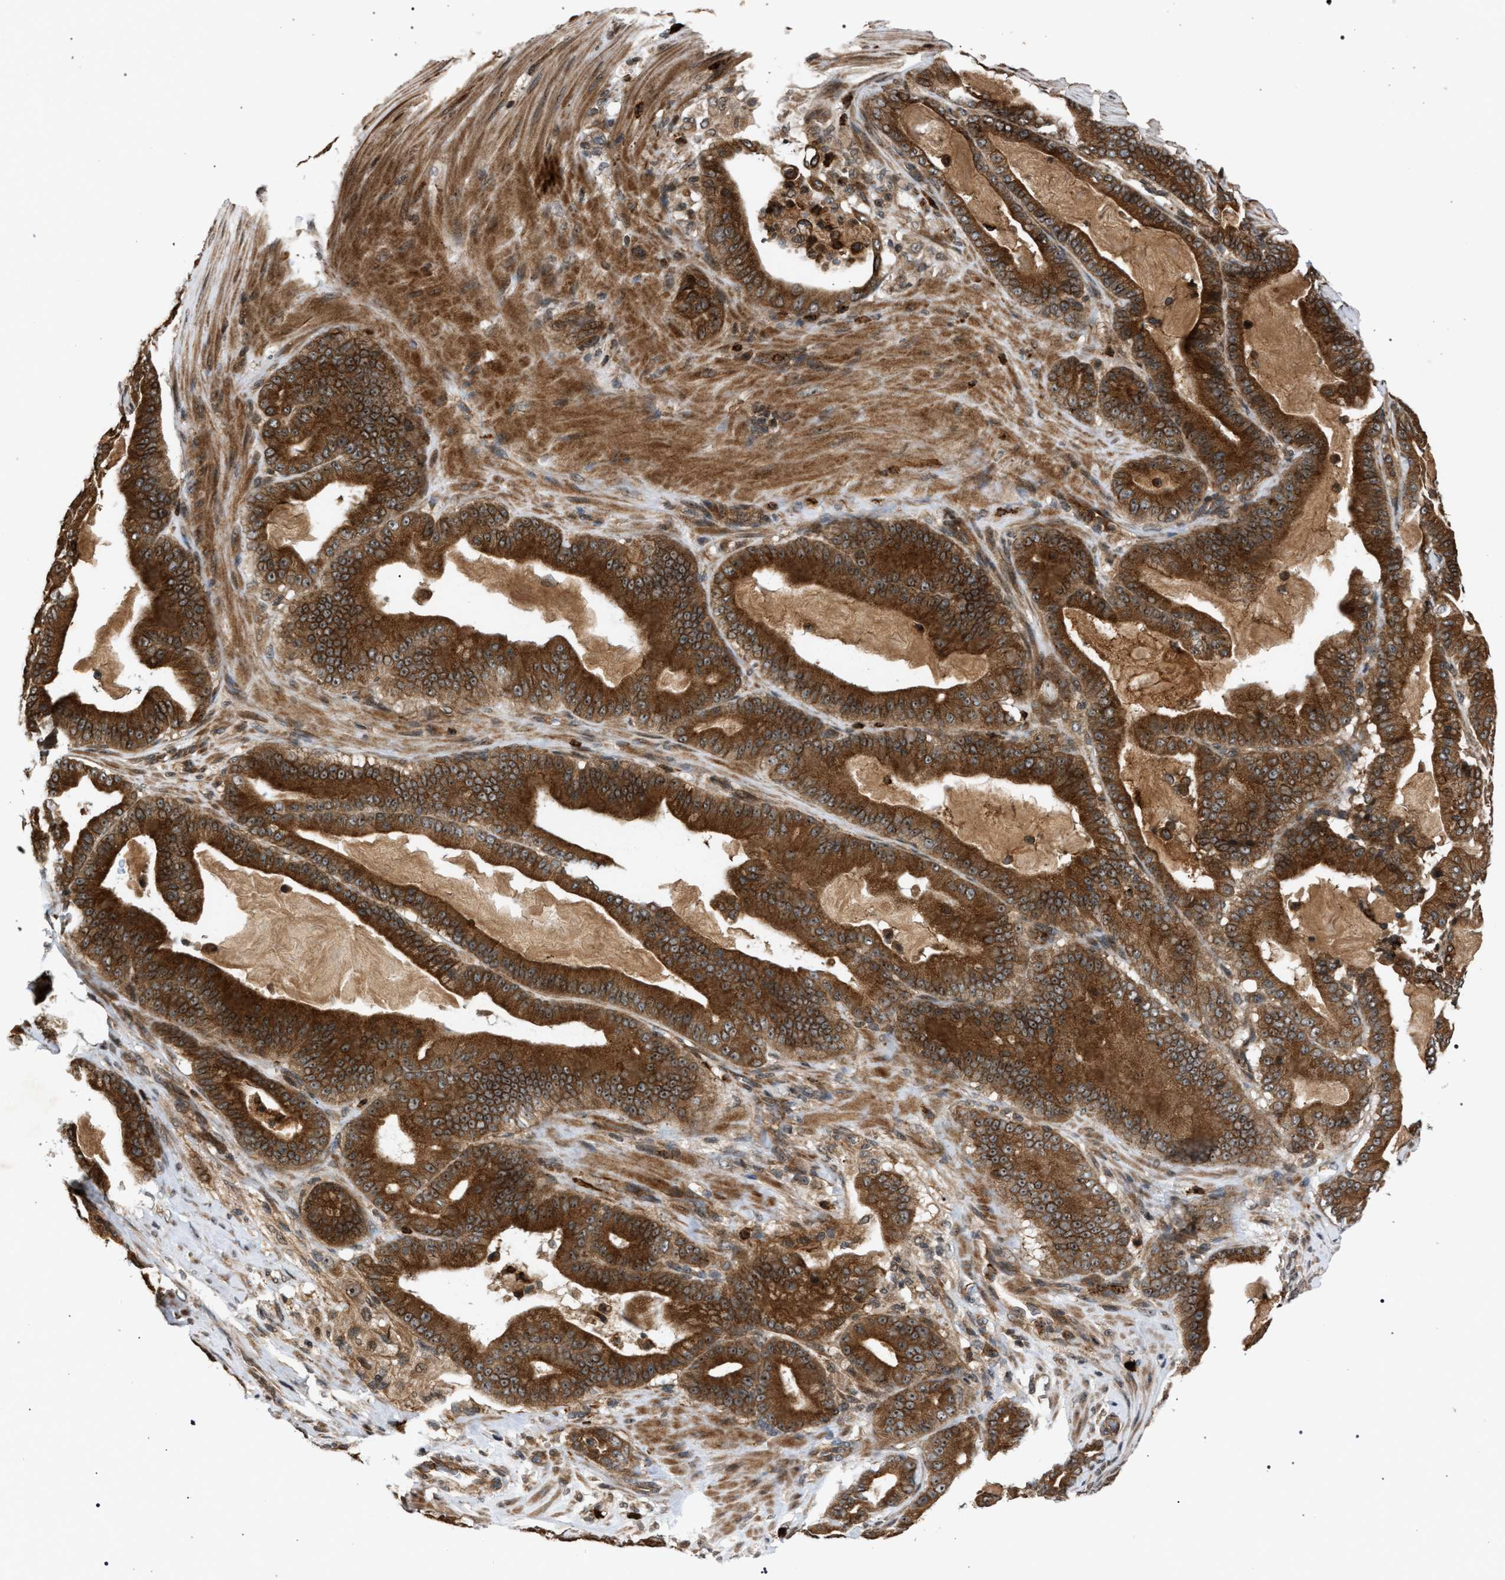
{"staining": {"intensity": "strong", "quantity": ">75%", "location": "cytoplasmic/membranous,nuclear"}, "tissue": "pancreatic cancer", "cell_type": "Tumor cells", "image_type": "cancer", "snomed": [{"axis": "morphology", "description": "Adenocarcinoma, NOS"}, {"axis": "topography", "description": "Pancreas"}], "caption": "Immunohistochemistry of pancreatic cancer (adenocarcinoma) demonstrates high levels of strong cytoplasmic/membranous and nuclear staining in about >75% of tumor cells. (Brightfield microscopy of DAB IHC at high magnification).", "gene": "IRAK4", "patient": {"sex": "male", "age": 63}}